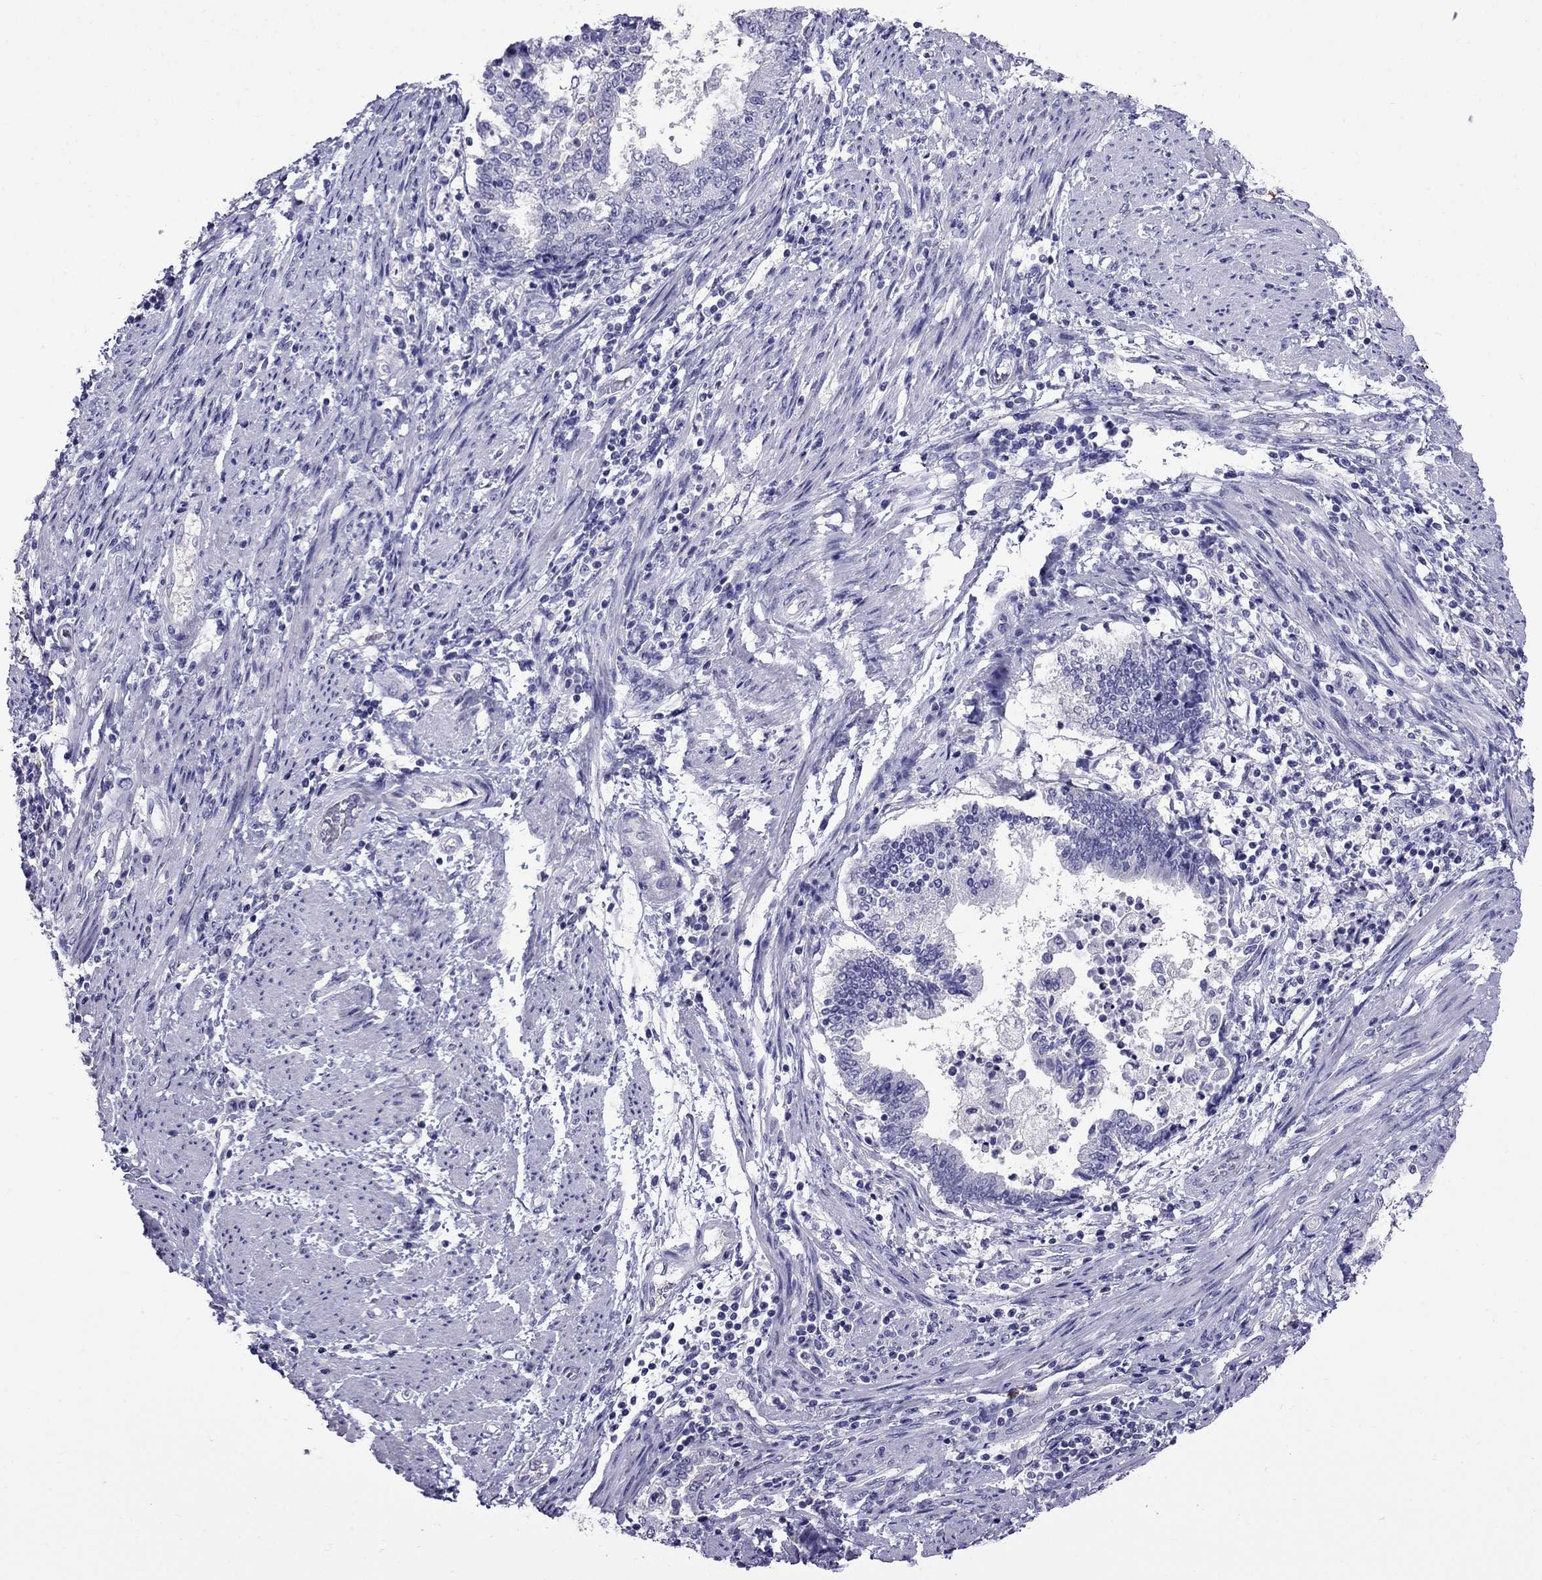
{"staining": {"intensity": "negative", "quantity": "none", "location": "none"}, "tissue": "endometrial cancer", "cell_type": "Tumor cells", "image_type": "cancer", "snomed": [{"axis": "morphology", "description": "Adenocarcinoma, NOS"}, {"axis": "topography", "description": "Endometrium"}], "caption": "Immunohistochemistry photomicrograph of endometrial adenocarcinoma stained for a protein (brown), which exhibits no expression in tumor cells.", "gene": "OLFM4", "patient": {"sex": "female", "age": 65}}